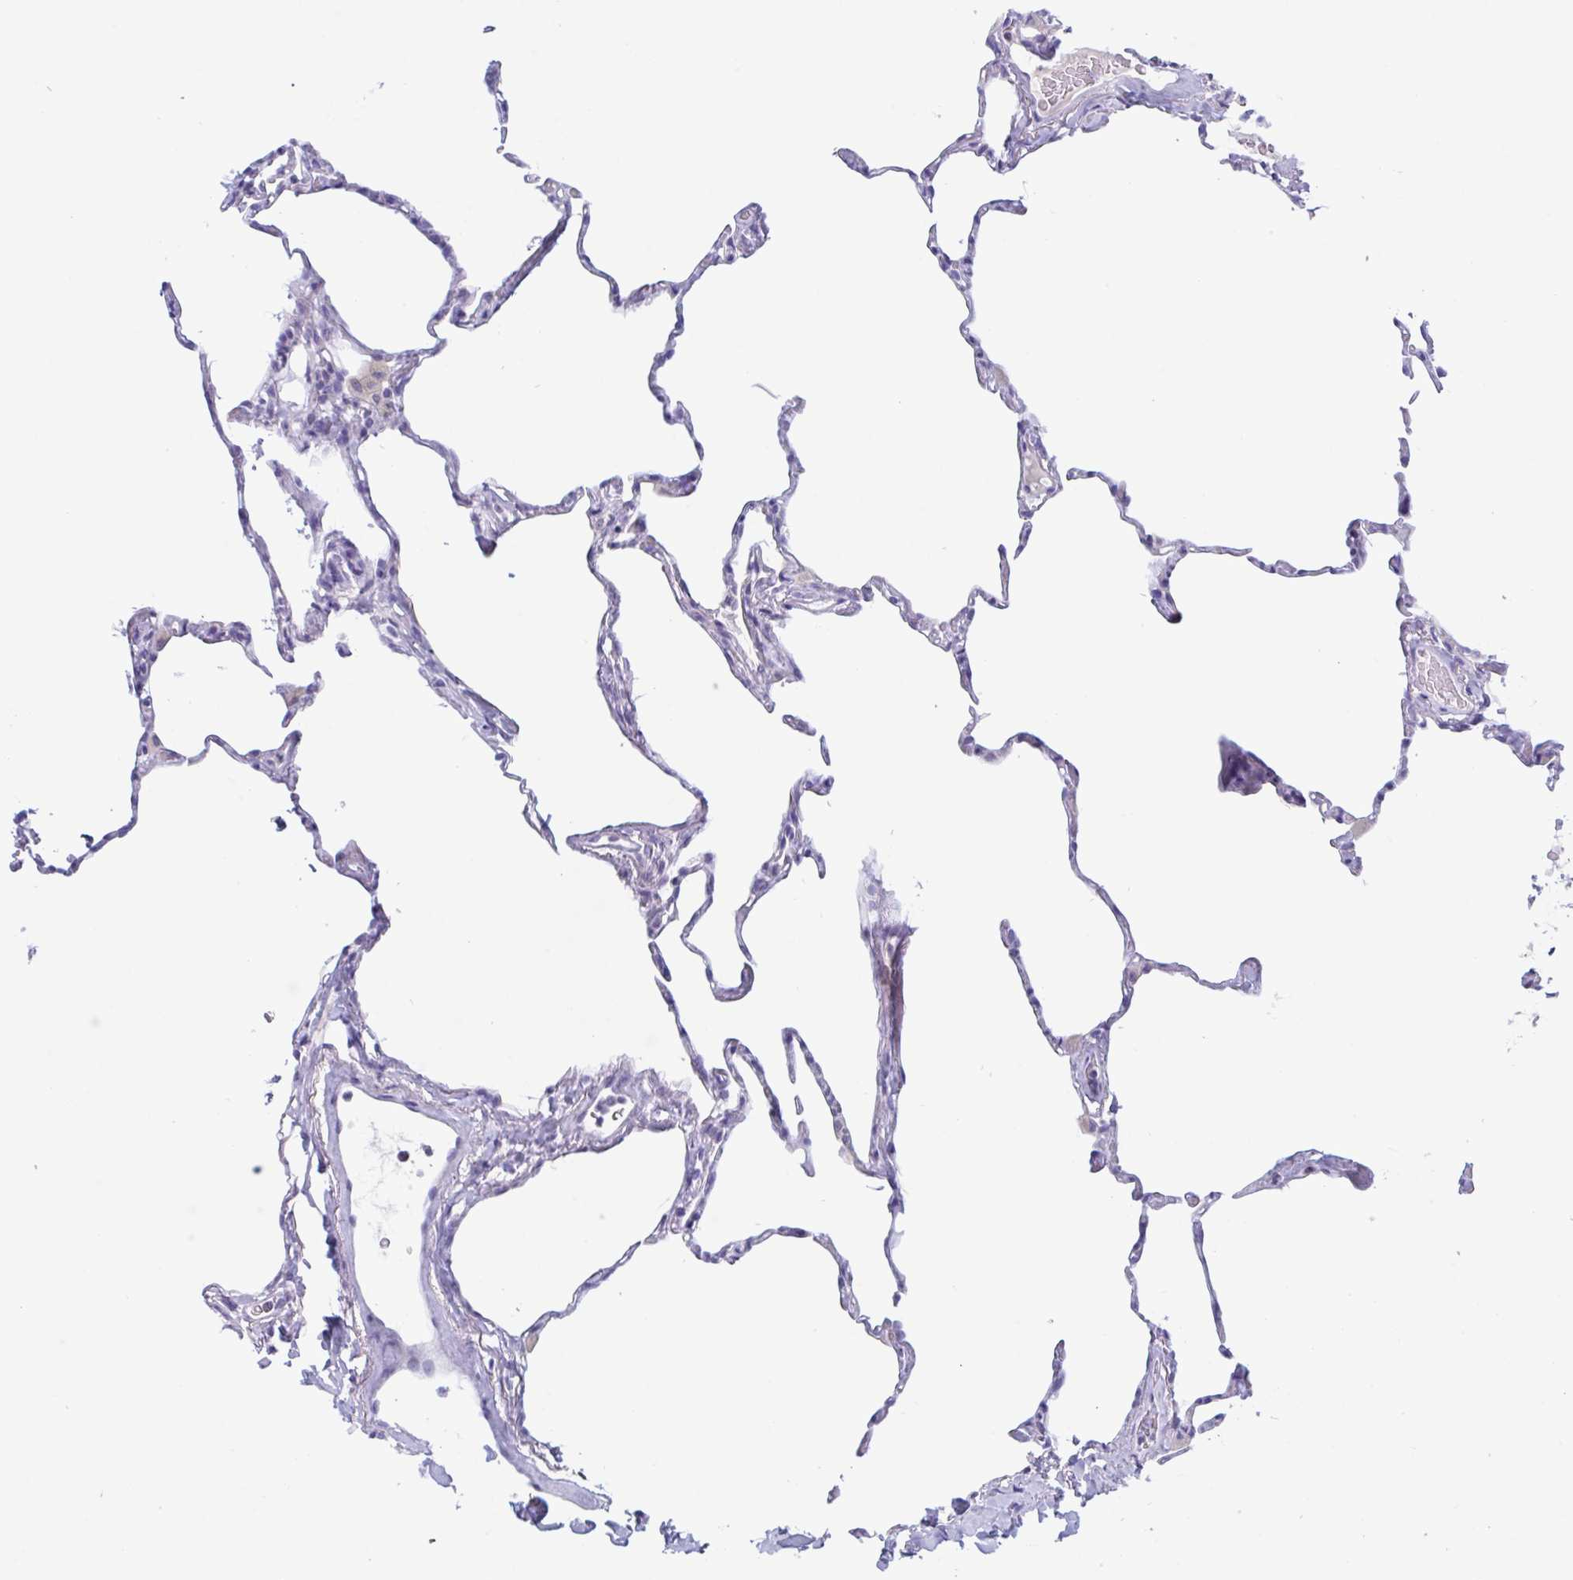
{"staining": {"intensity": "negative", "quantity": "none", "location": "none"}, "tissue": "lung", "cell_type": "Alveolar cells", "image_type": "normal", "snomed": [{"axis": "morphology", "description": "Normal tissue, NOS"}, {"axis": "topography", "description": "Lung"}], "caption": "Immunohistochemistry micrograph of unremarkable human lung stained for a protein (brown), which demonstrates no positivity in alveolar cells. Nuclei are stained in blue.", "gene": "NAA30", "patient": {"sex": "male", "age": 65}}